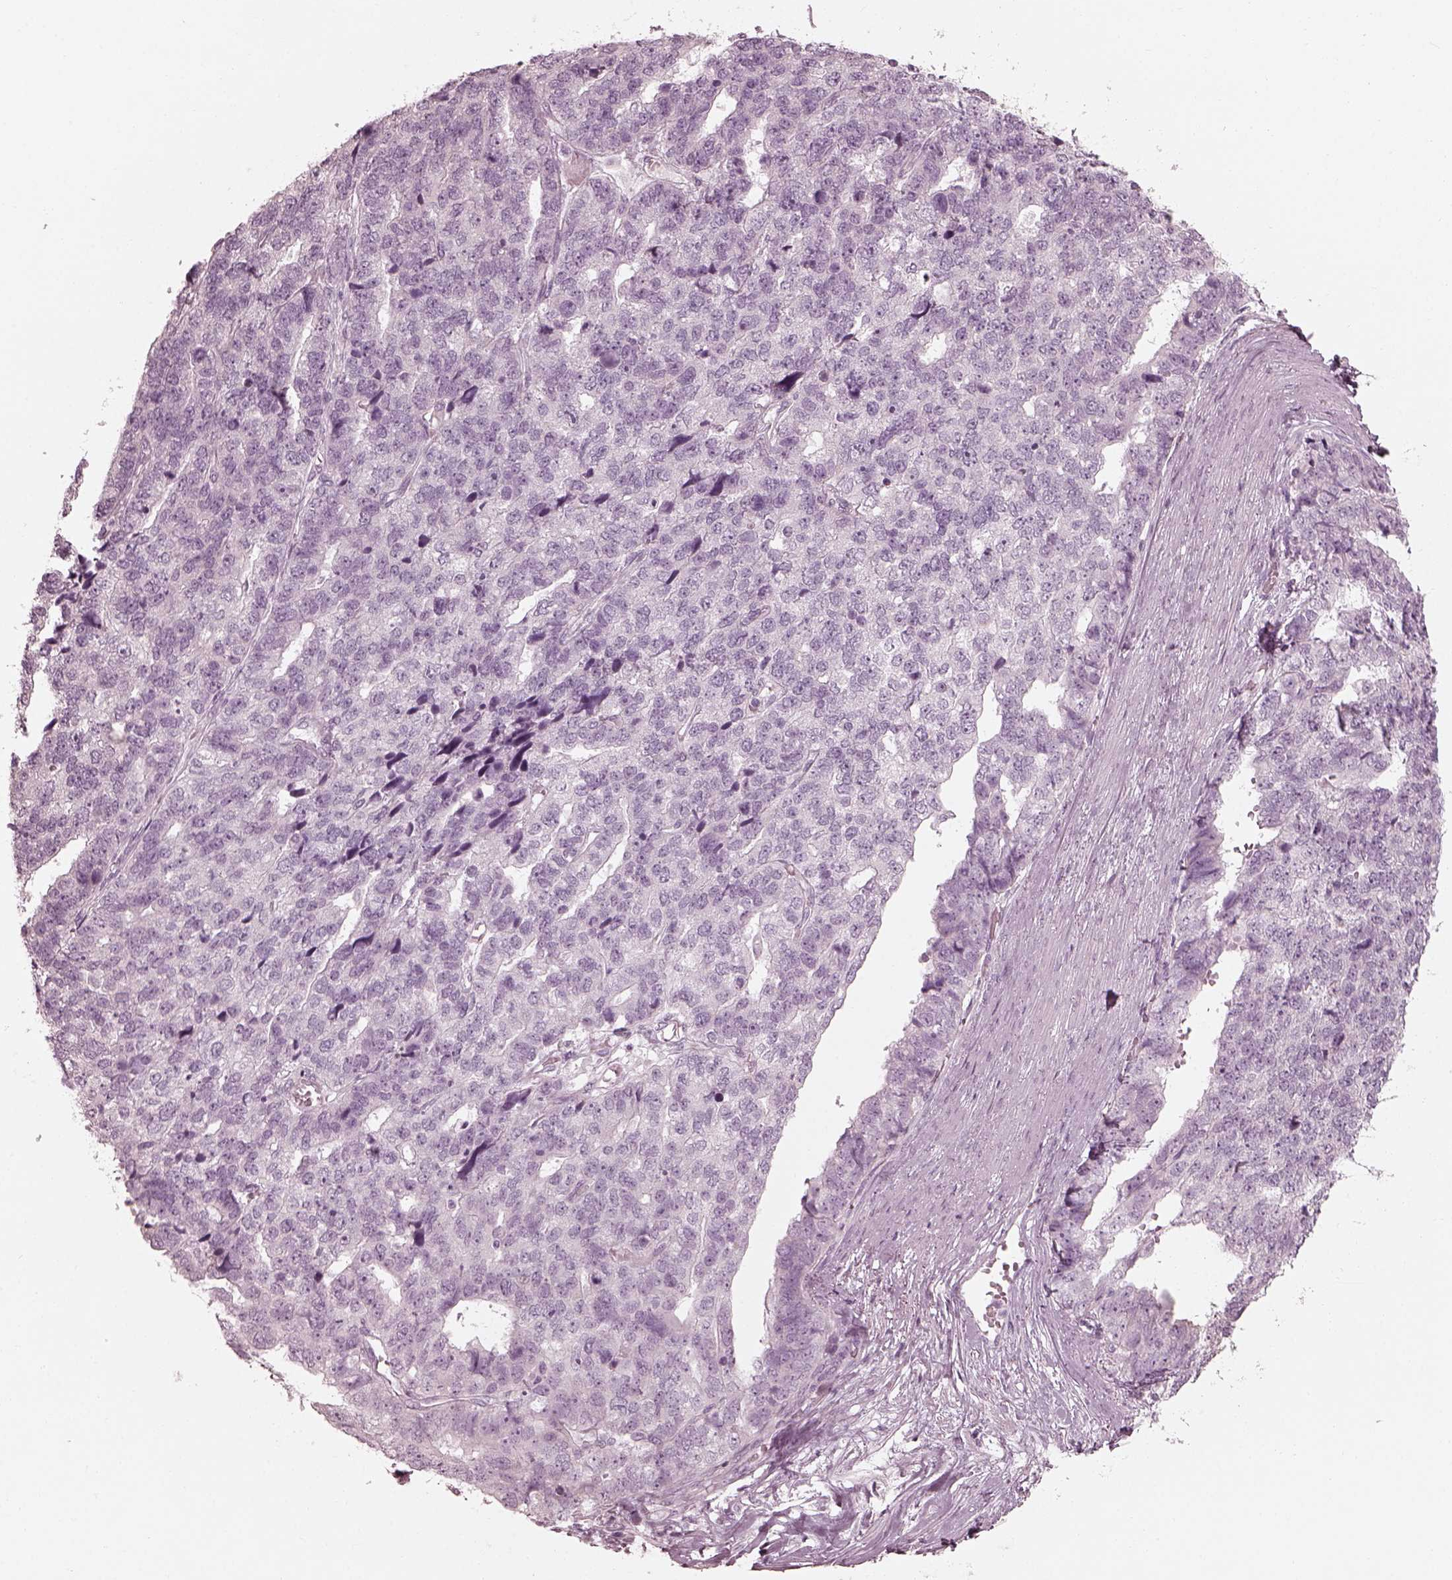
{"staining": {"intensity": "negative", "quantity": "none", "location": "none"}, "tissue": "stomach cancer", "cell_type": "Tumor cells", "image_type": "cancer", "snomed": [{"axis": "morphology", "description": "Adenocarcinoma, NOS"}, {"axis": "topography", "description": "Stomach"}], "caption": "High magnification brightfield microscopy of stomach cancer stained with DAB (3,3'-diaminobenzidine) (brown) and counterstained with hematoxylin (blue): tumor cells show no significant staining.", "gene": "SAXO2", "patient": {"sex": "male", "age": 69}}